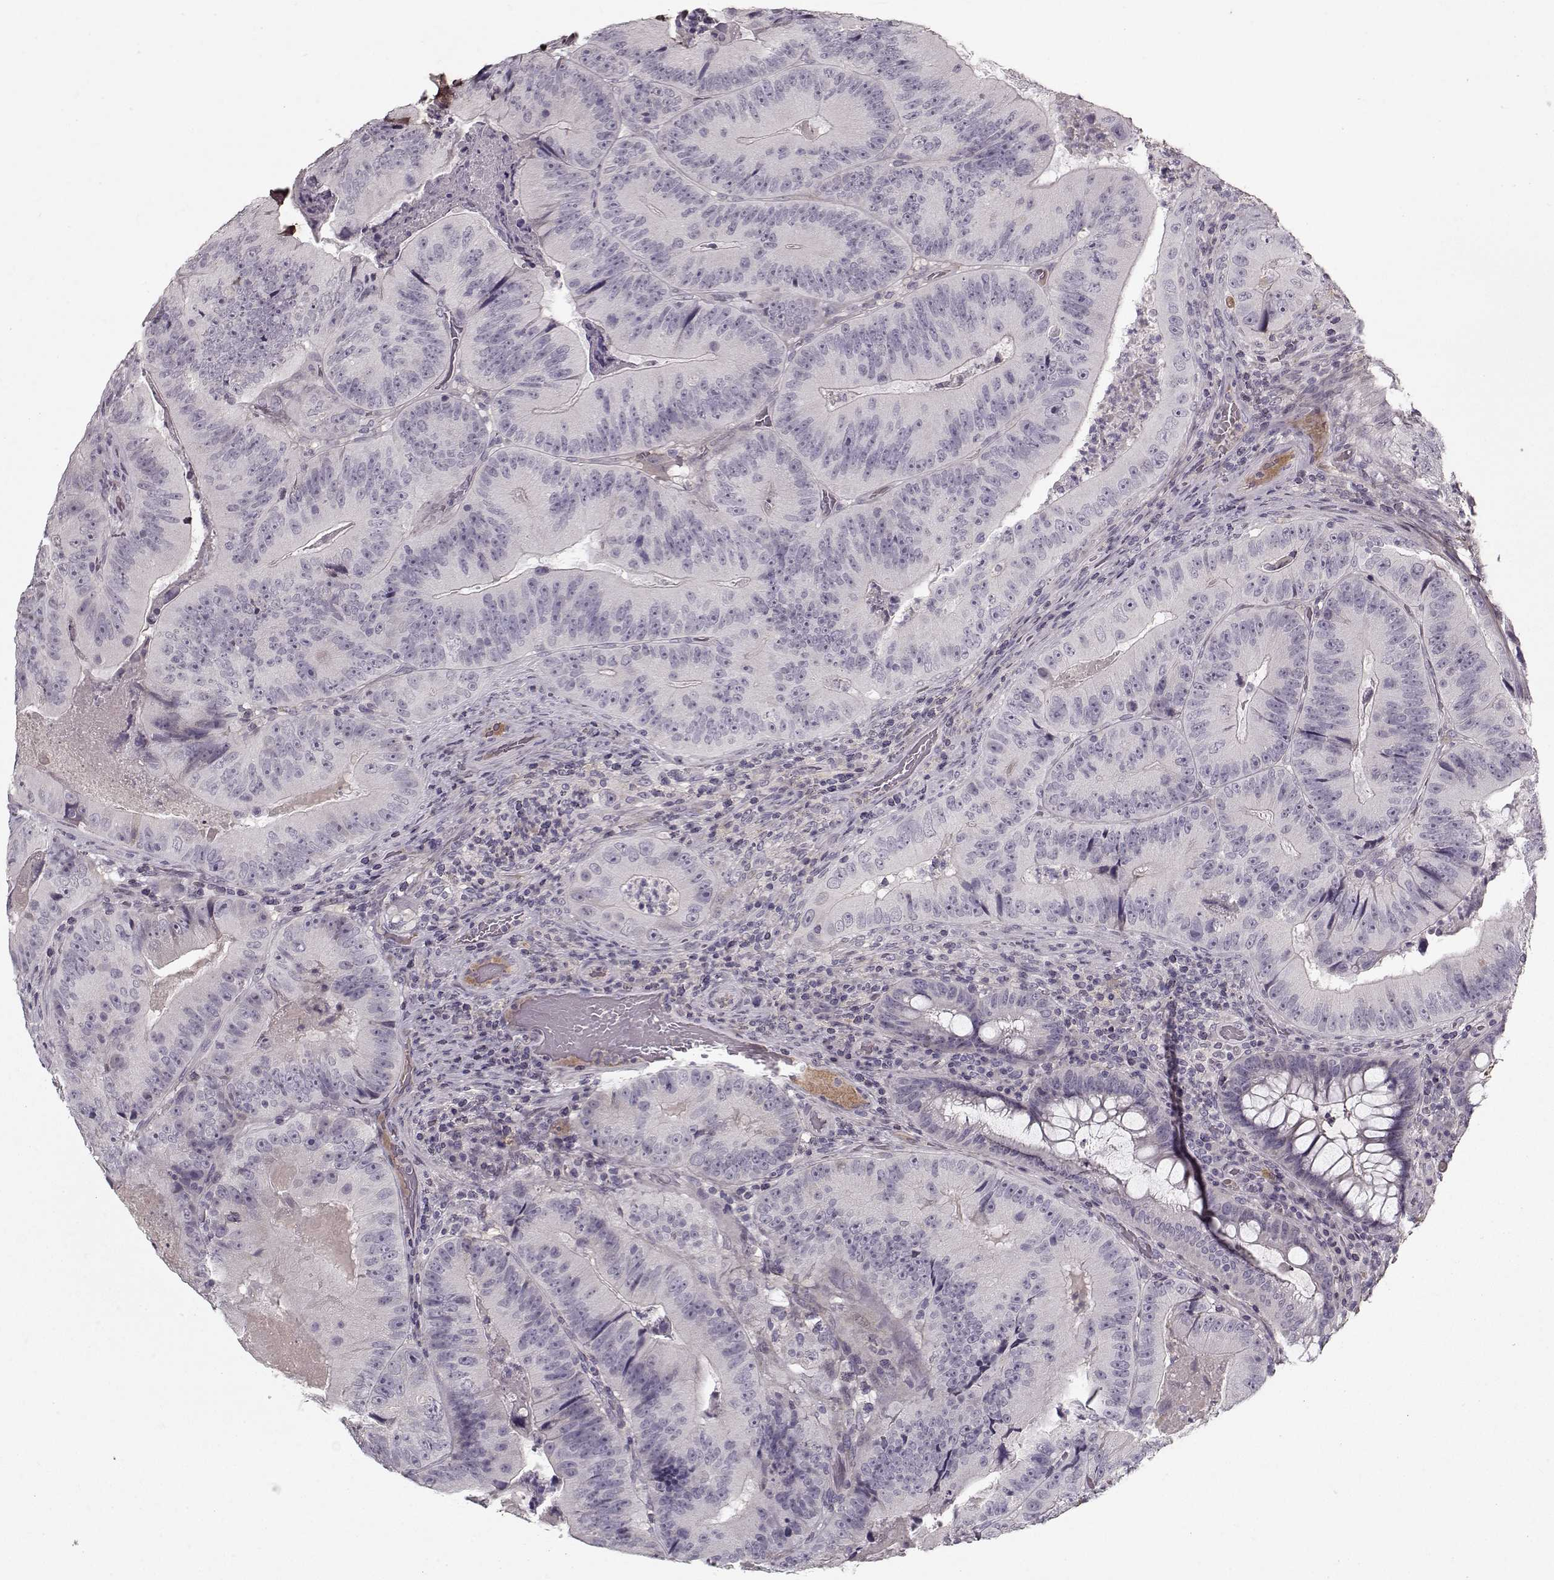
{"staining": {"intensity": "negative", "quantity": "none", "location": "none"}, "tissue": "colorectal cancer", "cell_type": "Tumor cells", "image_type": "cancer", "snomed": [{"axis": "morphology", "description": "Adenocarcinoma, NOS"}, {"axis": "topography", "description": "Colon"}], "caption": "Immunohistochemical staining of human colorectal cancer exhibits no significant staining in tumor cells.", "gene": "LUM", "patient": {"sex": "female", "age": 86}}